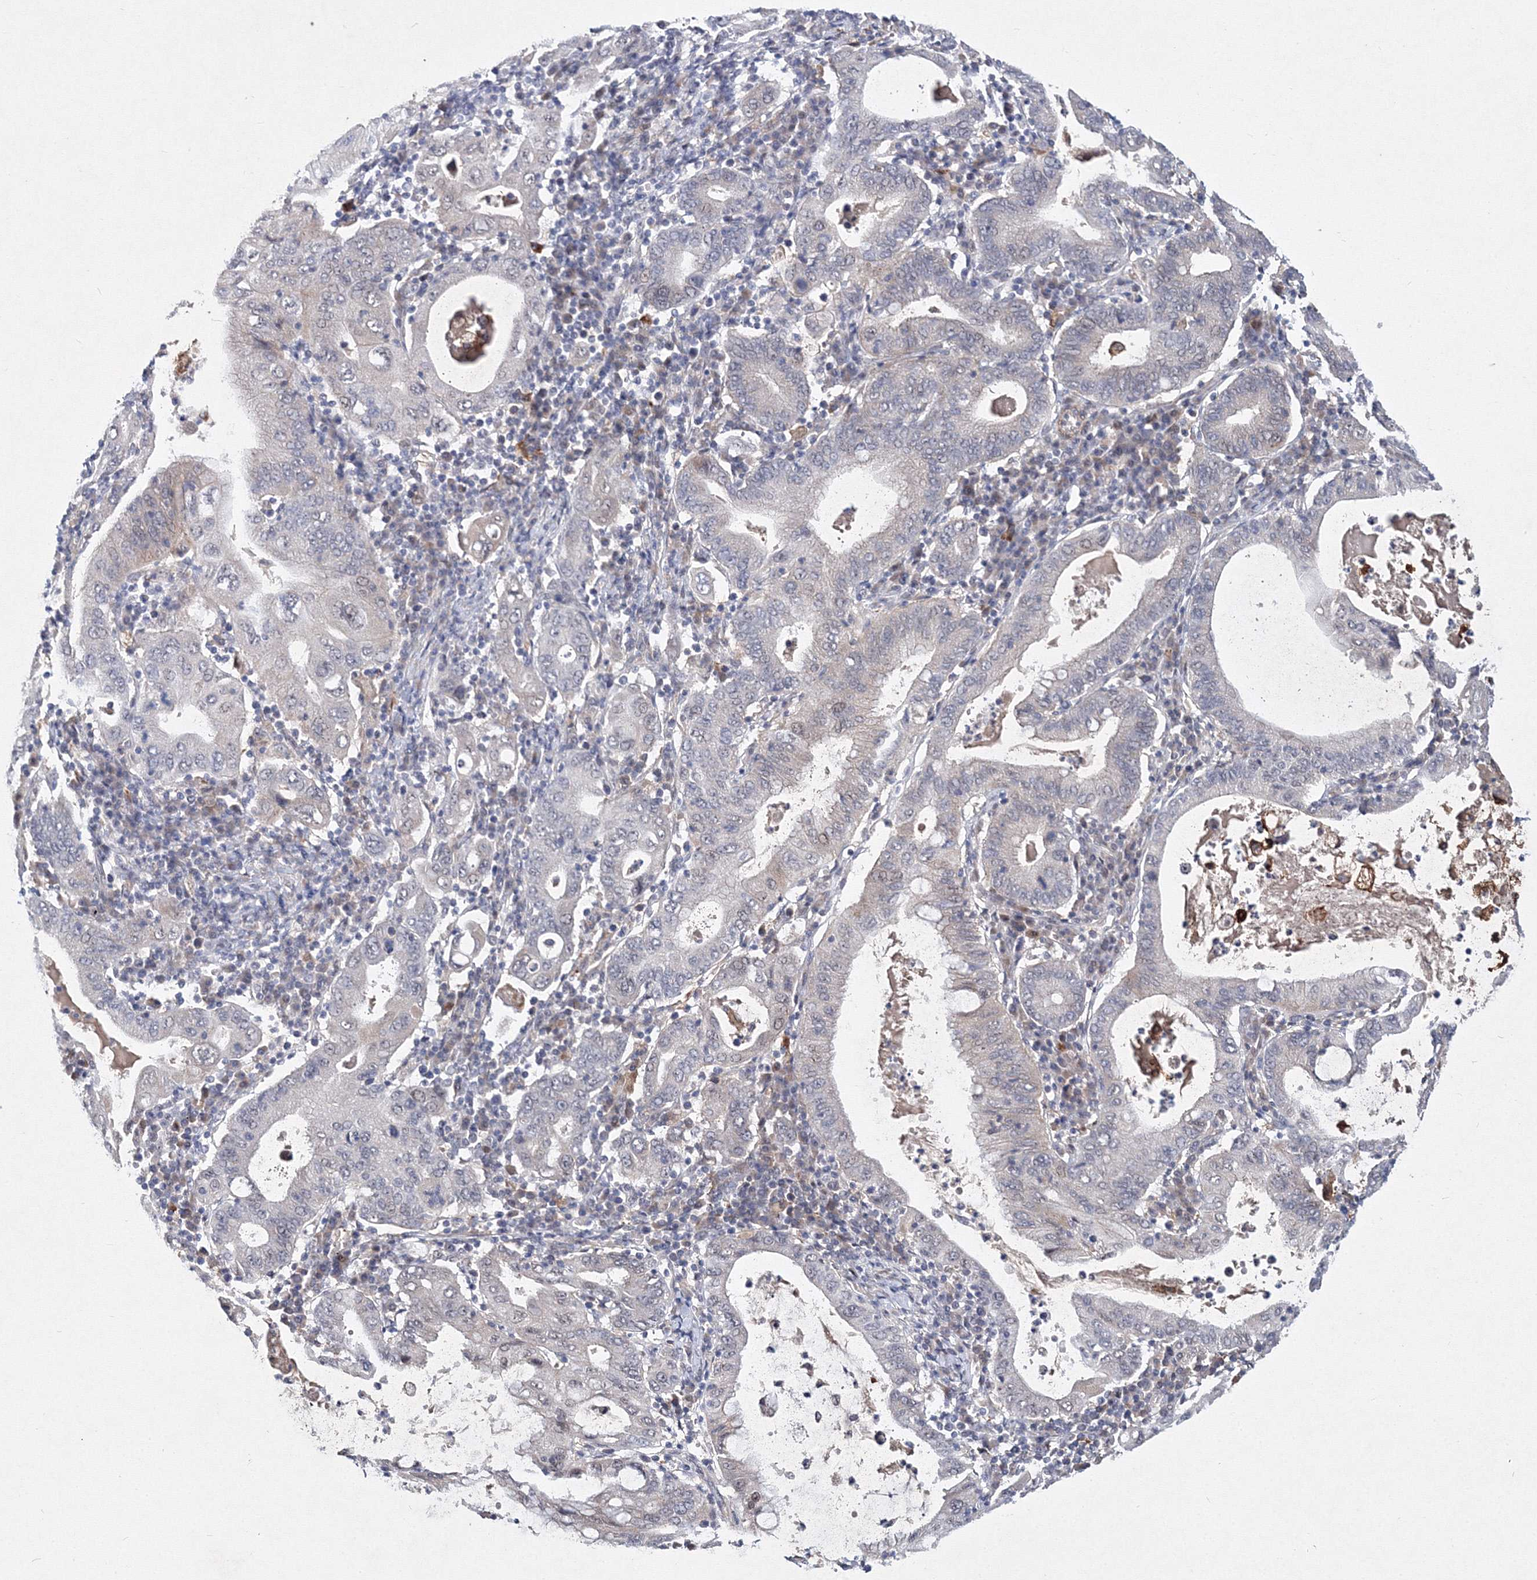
{"staining": {"intensity": "negative", "quantity": "none", "location": "none"}, "tissue": "stomach cancer", "cell_type": "Tumor cells", "image_type": "cancer", "snomed": [{"axis": "morphology", "description": "Normal tissue, NOS"}, {"axis": "morphology", "description": "Adenocarcinoma, NOS"}, {"axis": "topography", "description": "Esophagus"}, {"axis": "topography", "description": "Stomach, upper"}, {"axis": "topography", "description": "Peripheral nerve tissue"}], "caption": "Tumor cells show no significant protein staining in adenocarcinoma (stomach). Nuclei are stained in blue.", "gene": "C11orf52", "patient": {"sex": "male", "age": 62}}